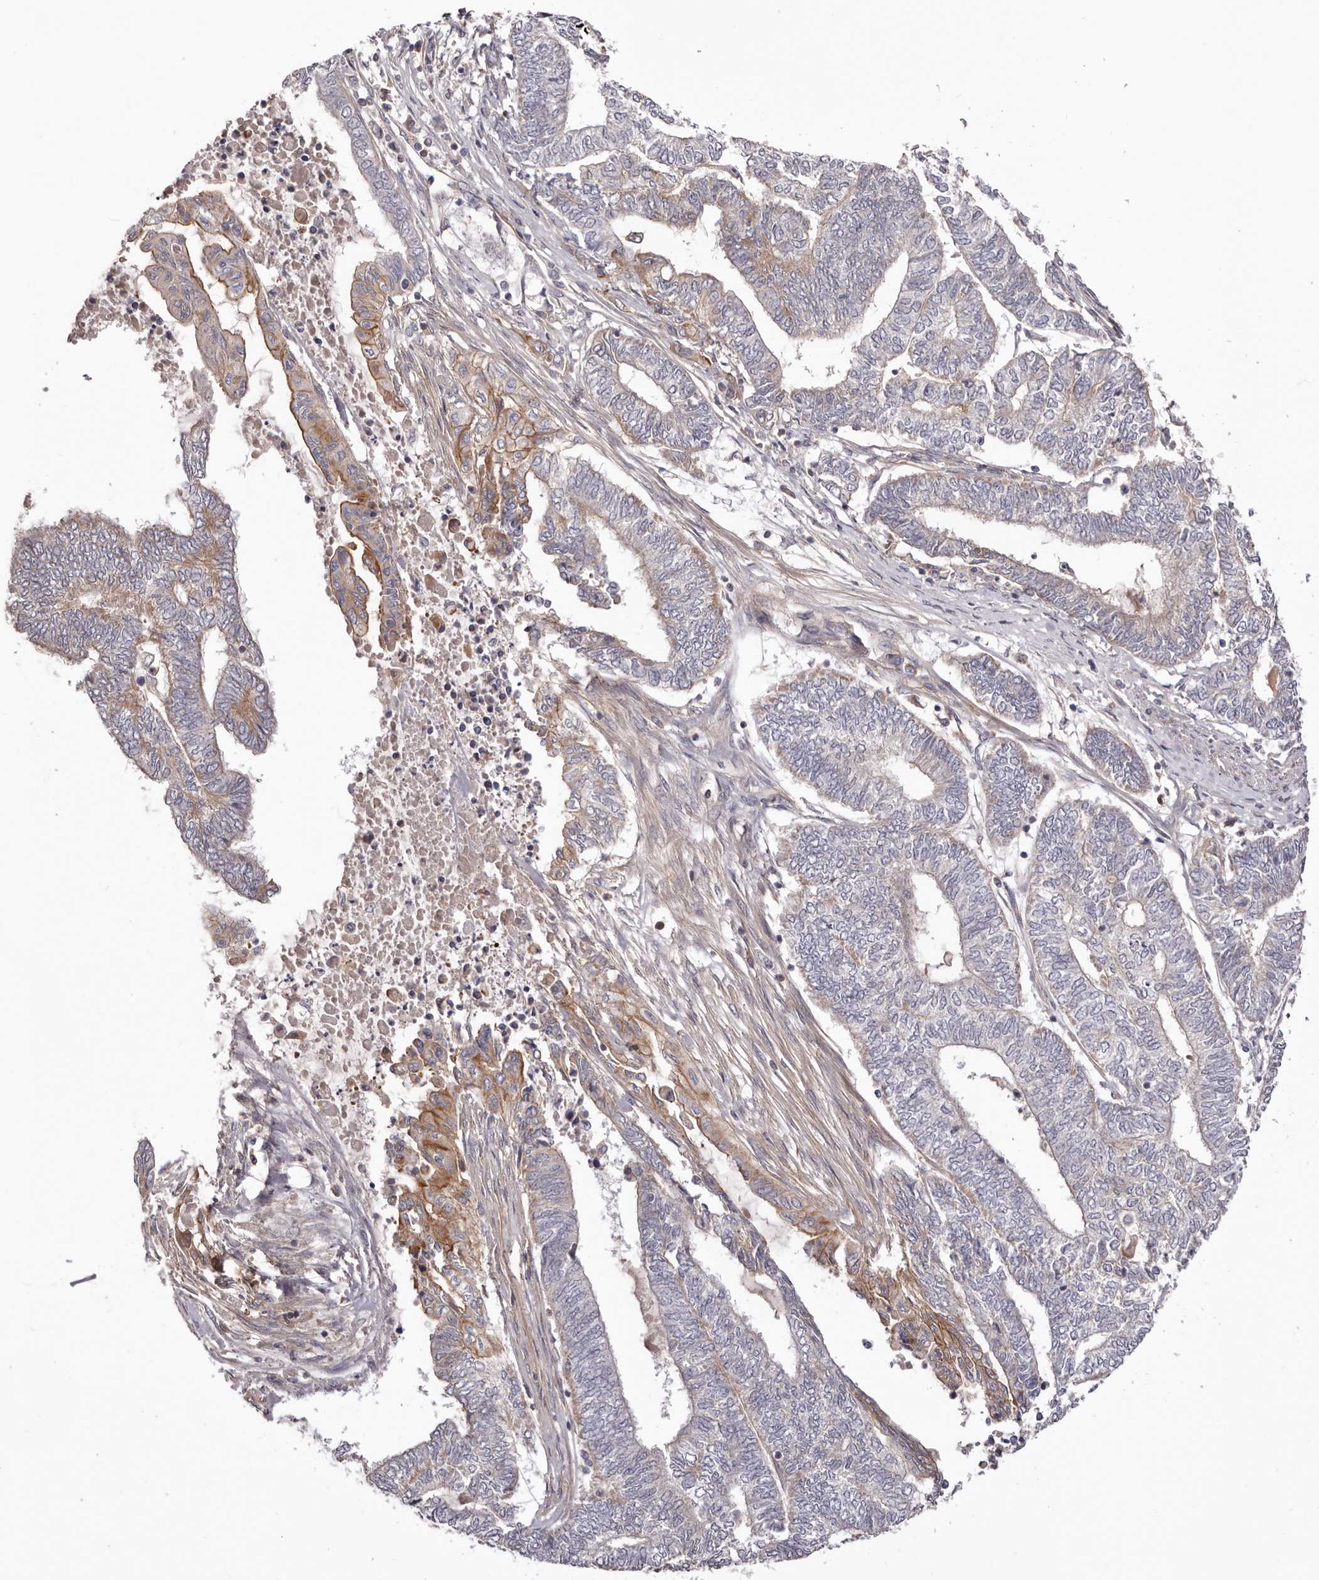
{"staining": {"intensity": "moderate", "quantity": "<25%", "location": "cytoplasmic/membranous"}, "tissue": "endometrial cancer", "cell_type": "Tumor cells", "image_type": "cancer", "snomed": [{"axis": "morphology", "description": "Adenocarcinoma, NOS"}, {"axis": "topography", "description": "Uterus"}, {"axis": "topography", "description": "Endometrium"}], "caption": "A brown stain highlights moderate cytoplasmic/membranous staining of a protein in human endometrial adenocarcinoma tumor cells.", "gene": "DMRT2", "patient": {"sex": "female", "age": 70}}